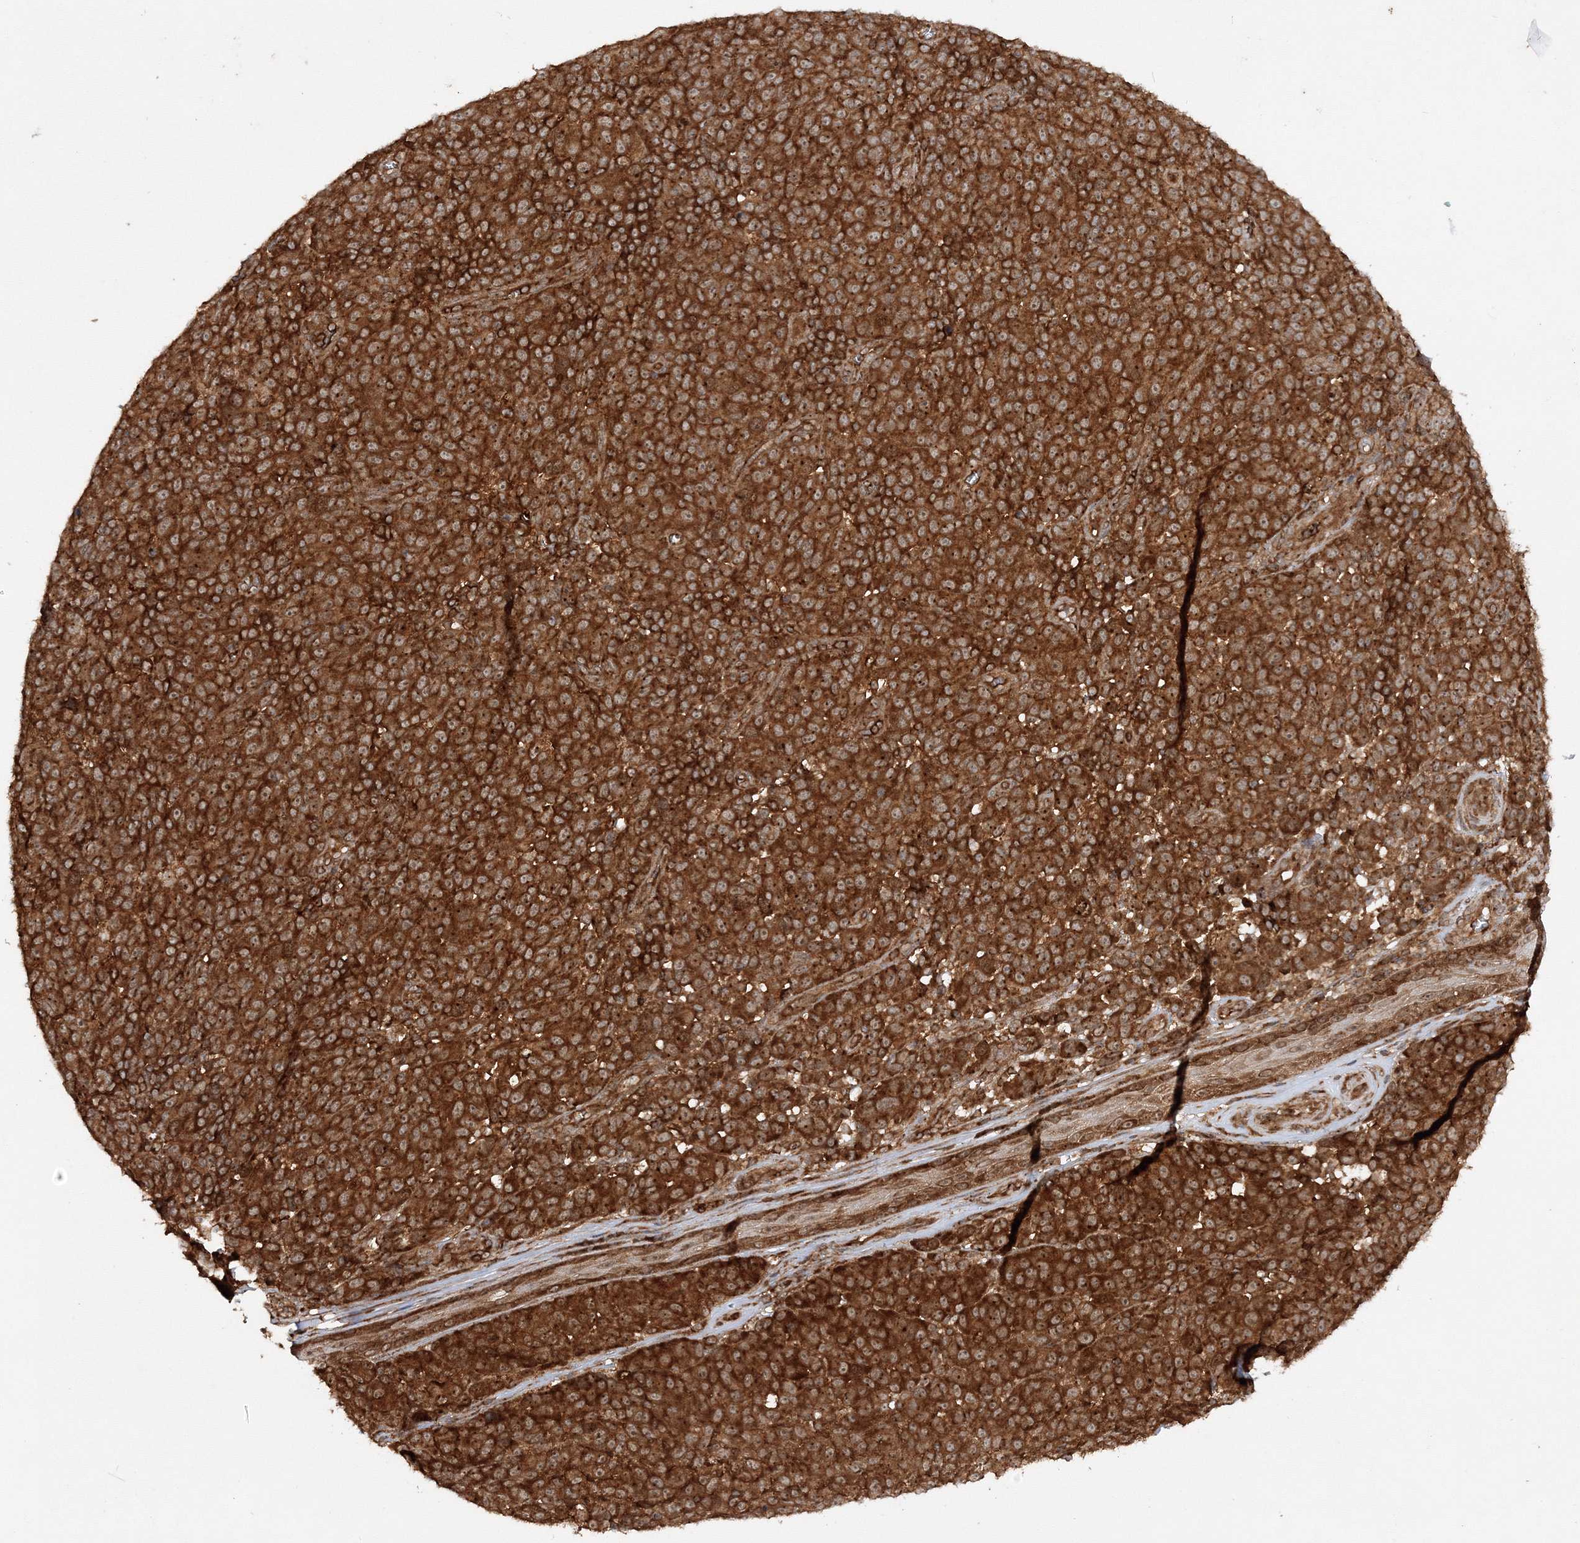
{"staining": {"intensity": "strong", "quantity": ">75%", "location": "cytoplasmic/membranous"}, "tissue": "melanoma", "cell_type": "Tumor cells", "image_type": "cancer", "snomed": [{"axis": "morphology", "description": "Malignant melanoma, NOS"}, {"axis": "topography", "description": "Skin"}], "caption": "Immunohistochemistry (IHC) histopathology image of melanoma stained for a protein (brown), which reveals high levels of strong cytoplasmic/membranous expression in about >75% of tumor cells.", "gene": "WDR37", "patient": {"sex": "male", "age": 49}}